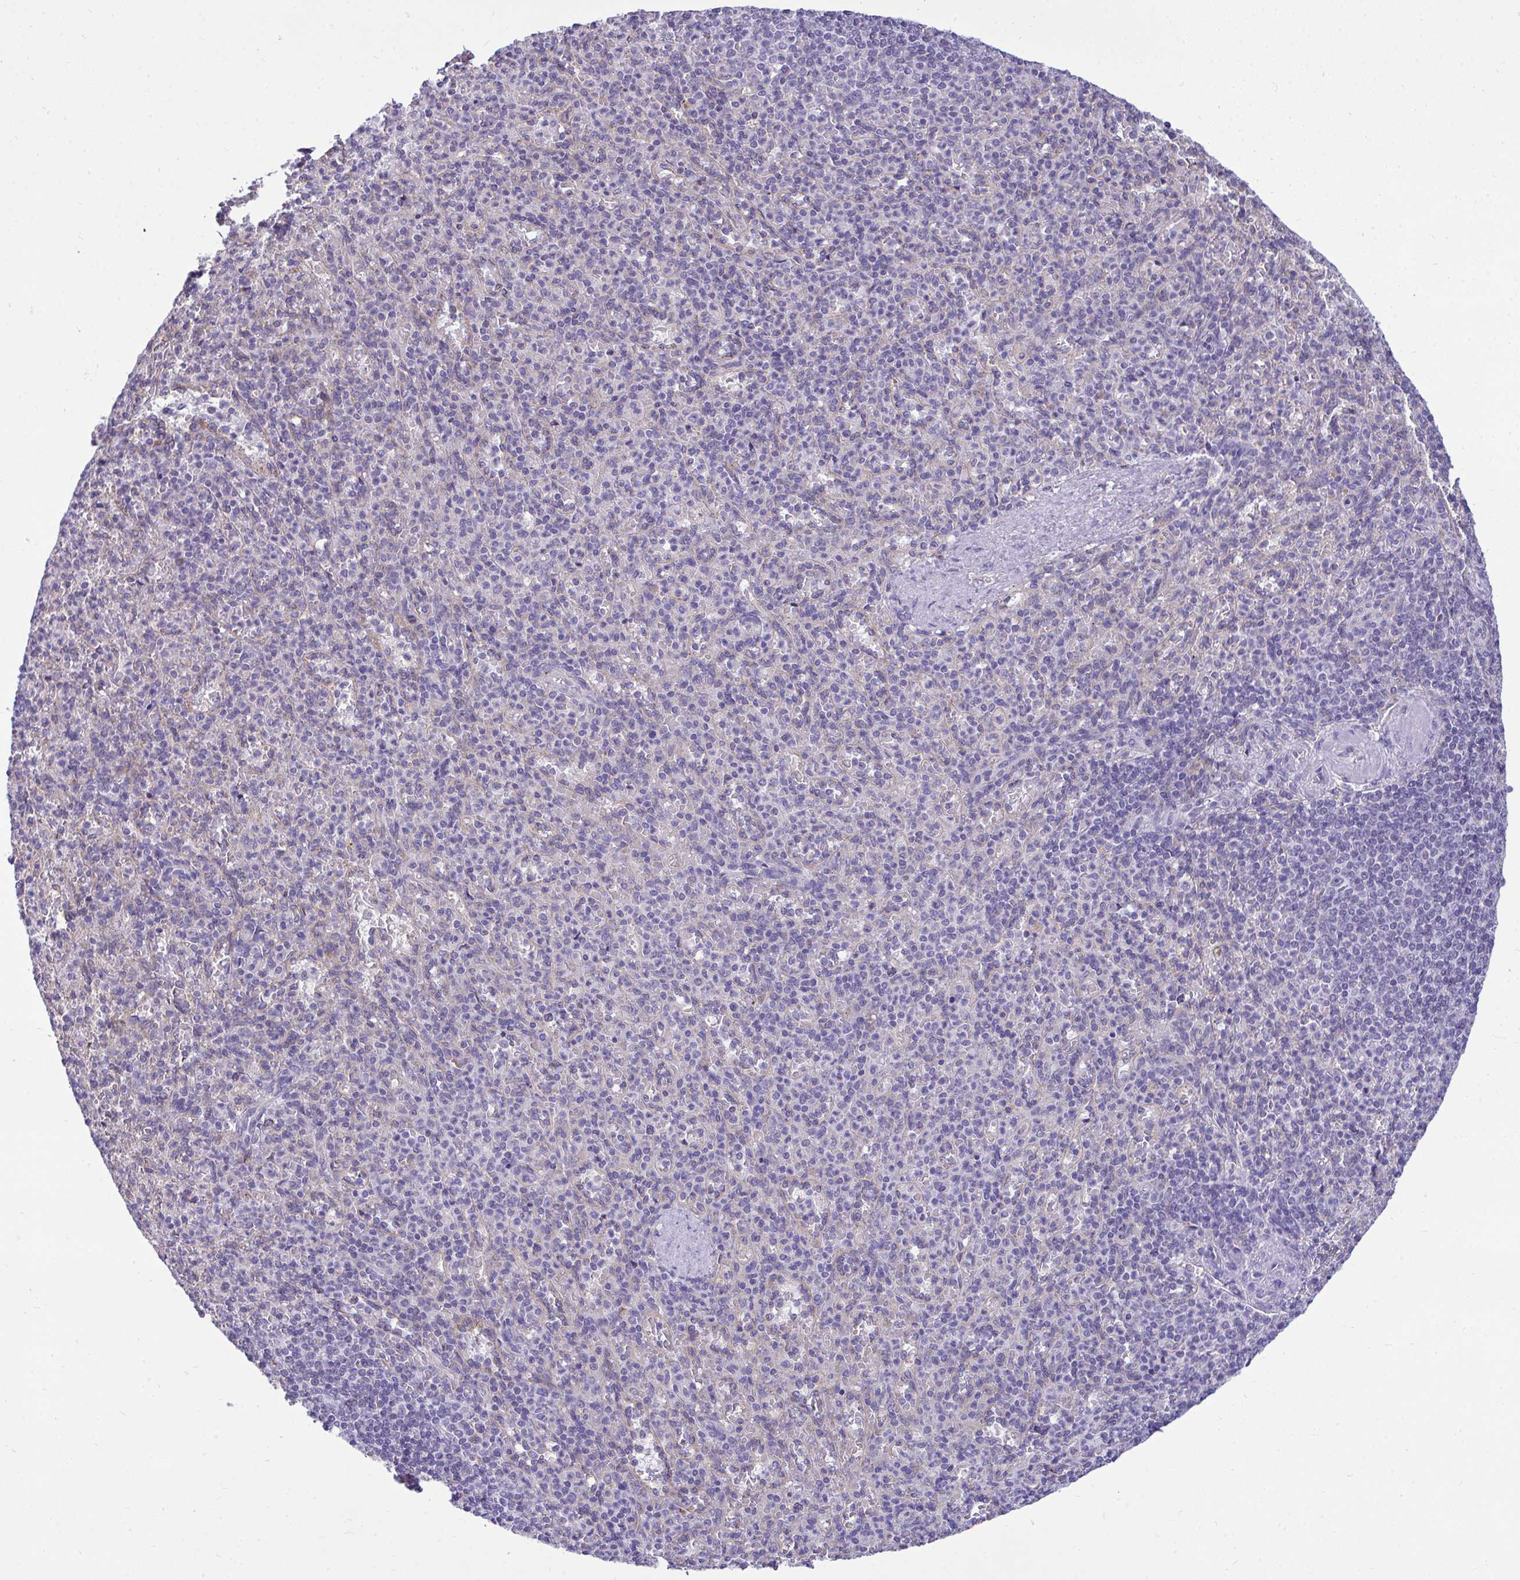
{"staining": {"intensity": "negative", "quantity": "none", "location": "none"}, "tissue": "spleen", "cell_type": "Cells in red pulp", "image_type": "normal", "snomed": [{"axis": "morphology", "description": "Normal tissue, NOS"}, {"axis": "topography", "description": "Spleen"}], "caption": "Cells in red pulp show no significant expression in benign spleen. The staining is performed using DAB brown chromogen with nuclei counter-stained in using hematoxylin.", "gene": "PIGK", "patient": {"sex": "female", "age": 74}}